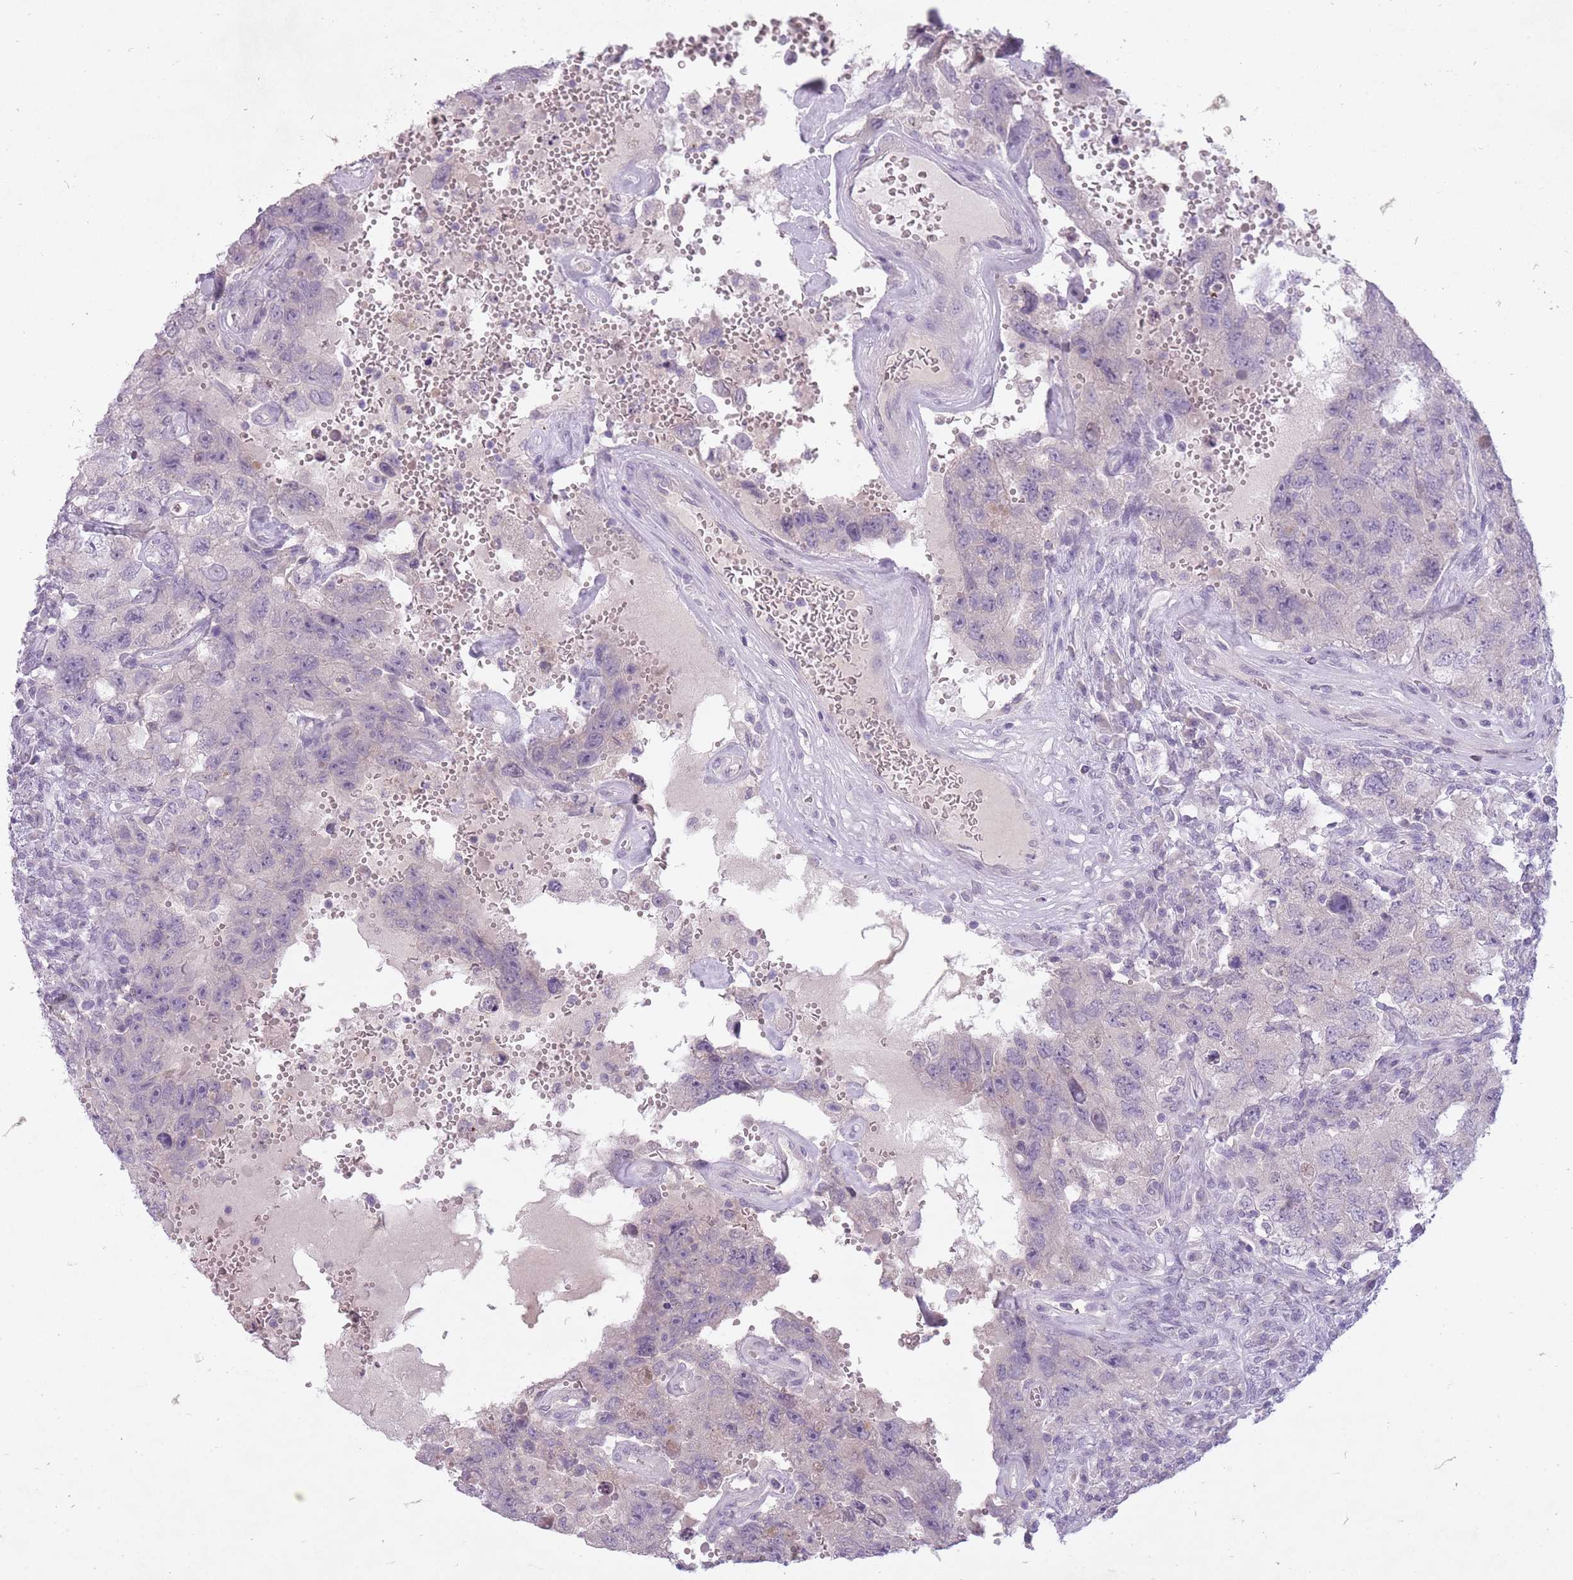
{"staining": {"intensity": "negative", "quantity": "none", "location": "none"}, "tissue": "testis cancer", "cell_type": "Tumor cells", "image_type": "cancer", "snomed": [{"axis": "morphology", "description": "Carcinoma, Embryonal, NOS"}, {"axis": "topography", "description": "Testis"}], "caption": "This photomicrograph is of testis cancer stained with immunohistochemistry to label a protein in brown with the nuclei are counter-stained blue. There is no positivity in tumor cells.", "gene": "FAM43B", "patient": {"sex": "male", "age": 26}}